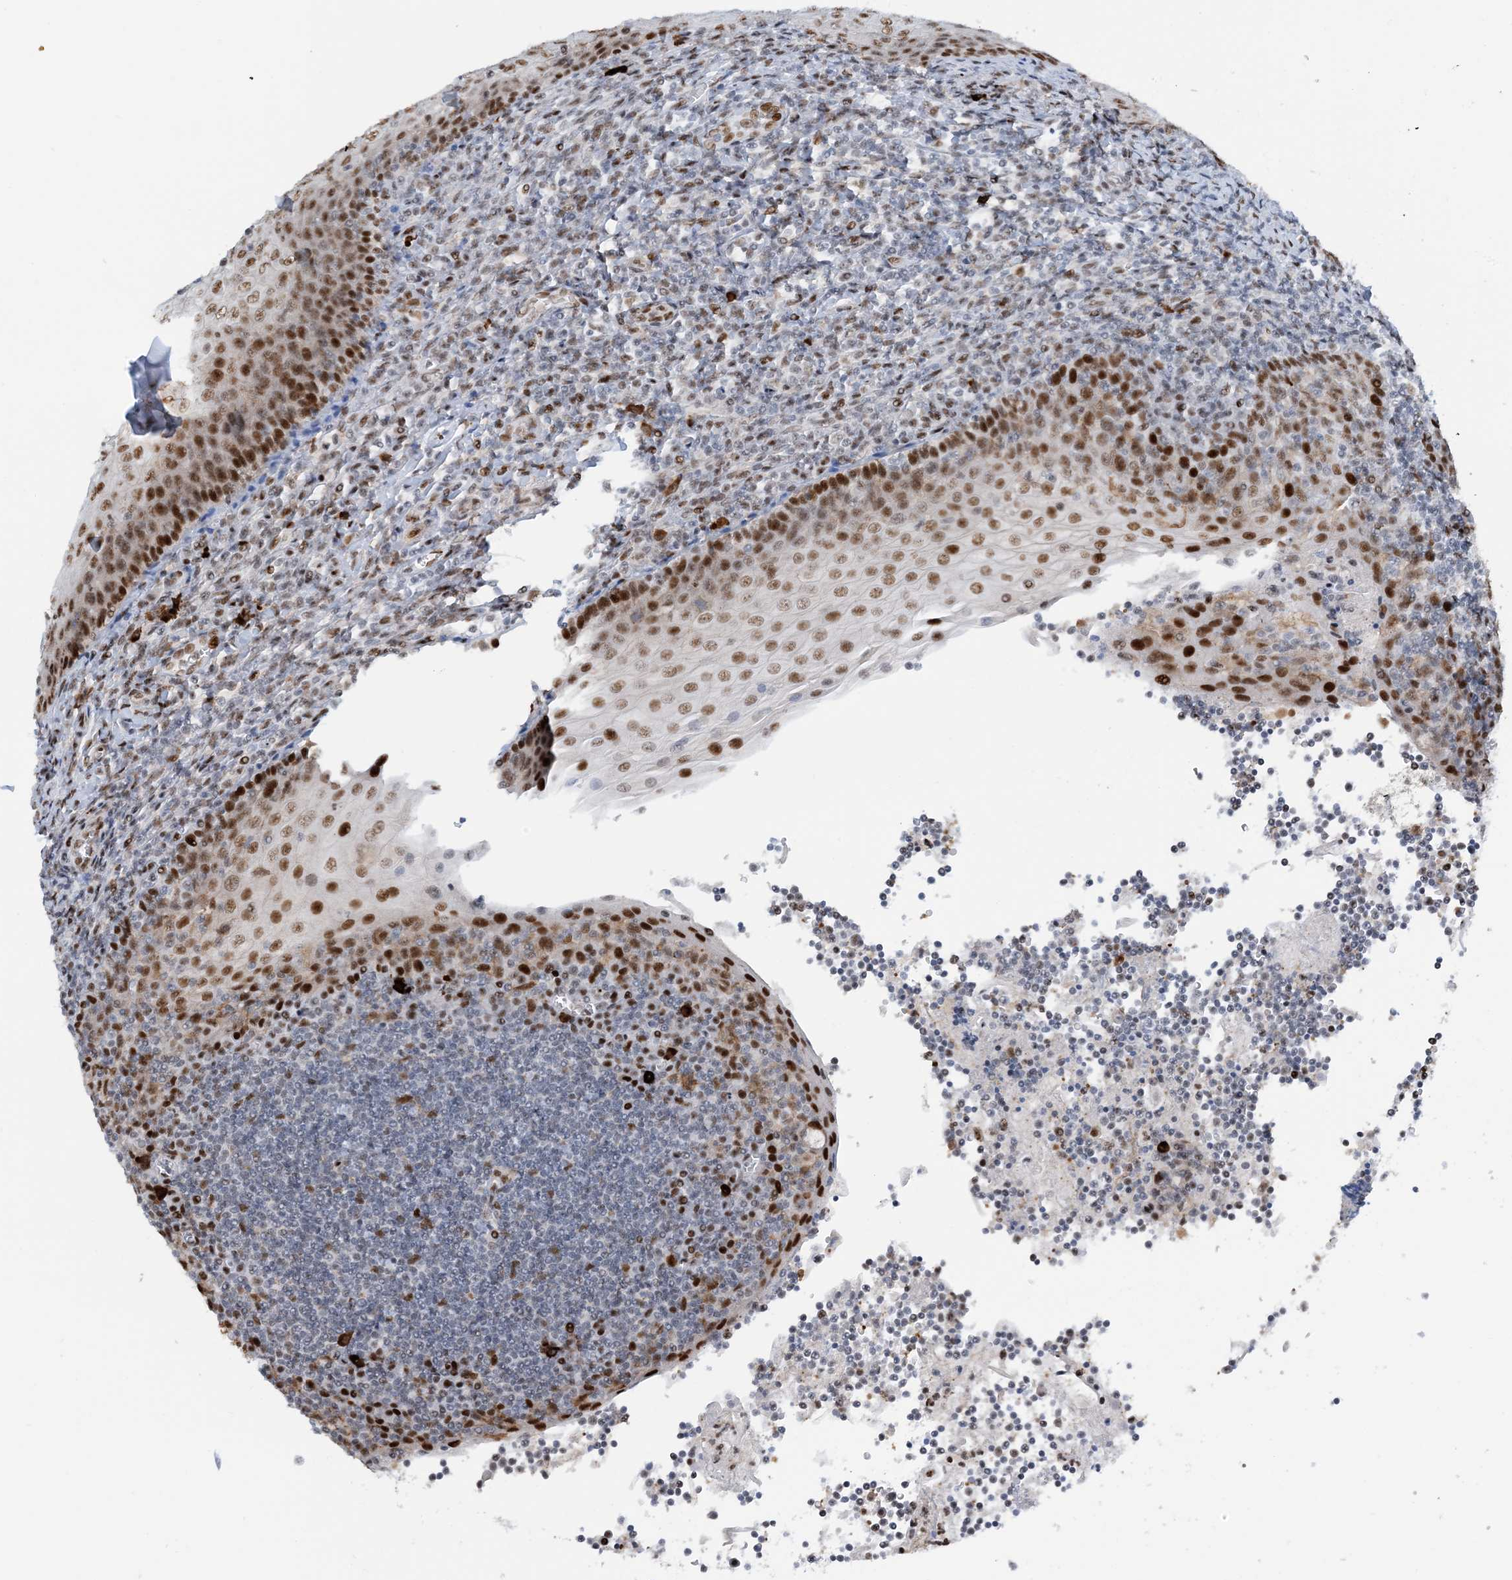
{"staining": {"intensity": "moderate", "quantity": "<25%", "location": "nuclear"}, "tissue": "tonsil", "cell_type": "Germinal center cells", "image_type": "normal", "snomed": [{"axis": "morphology", "description": "Normal tissue, NOS"}, {"axis": "topography", "description": "Tonsil"}], "caption": "Protein staining of normal tonsil shows moderate nuclear positivity in about <25% of germinal center cells.", "gene": "HEMK1", "patient": {"sex": "male", "age": 27}}